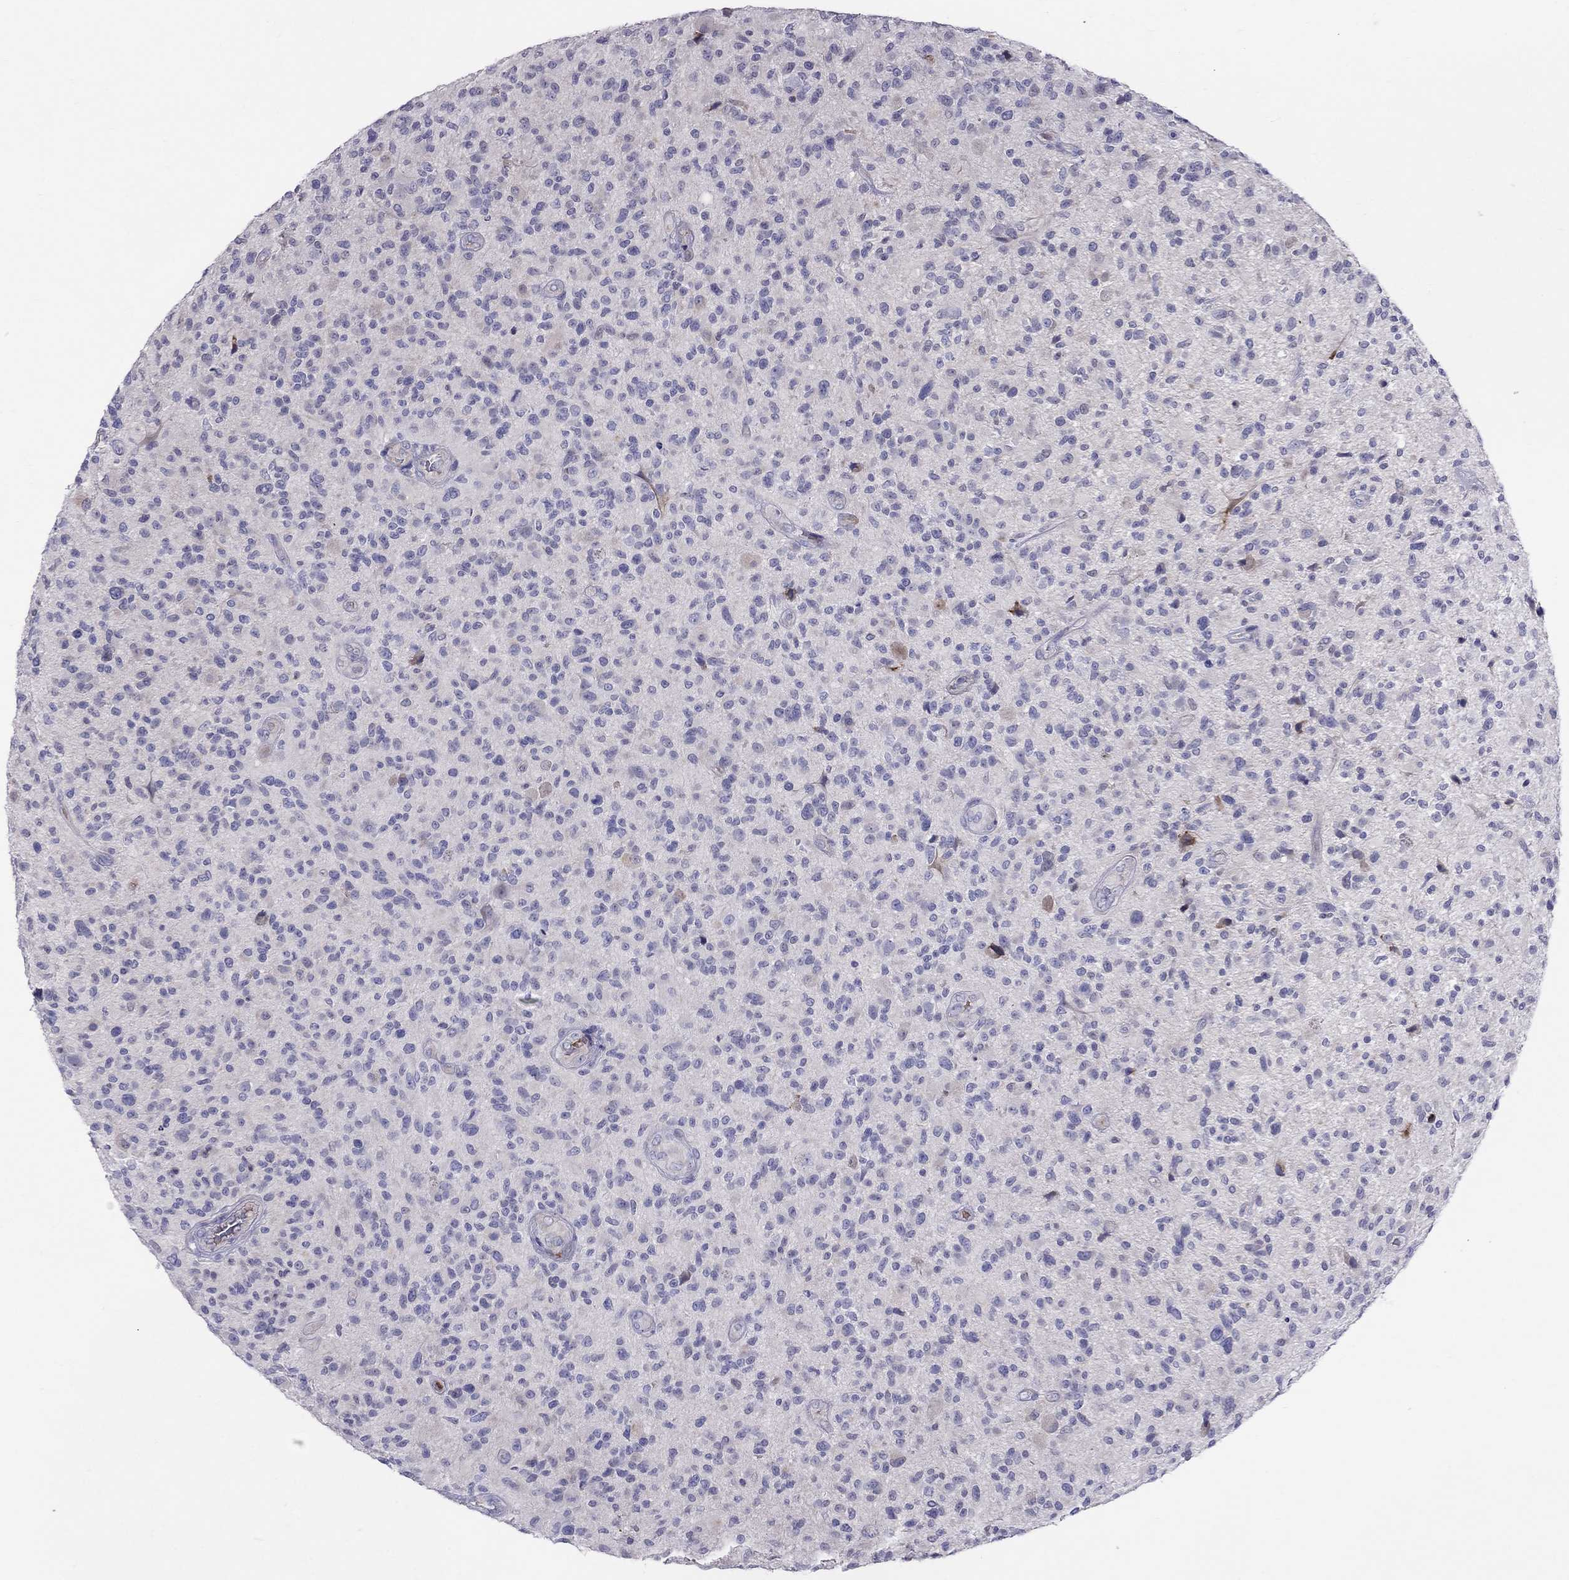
{"staining": {"intensity": "negative", "quantity": "none", "location": "none"}, "tissue": "glioma", "cell_type": "Tumor cells", "image_type": "cancer", "snomed": [{"axis": "morphology", "description": "Glioma, malignant, High grade"}, {"axis": "topography", "description": "Brain"}], "caption": "DAB immunohistochemical staining of malignant high-grade glioma displays no significant expression in tumor cells. The staining was performed using DAB to visualize the protein expression in brown, while the nuclei were stained in blue with hematoxylin (Magnification: 20x).", "gene": "SPINT4", "patient": {"sex": "male", "age": 47}}